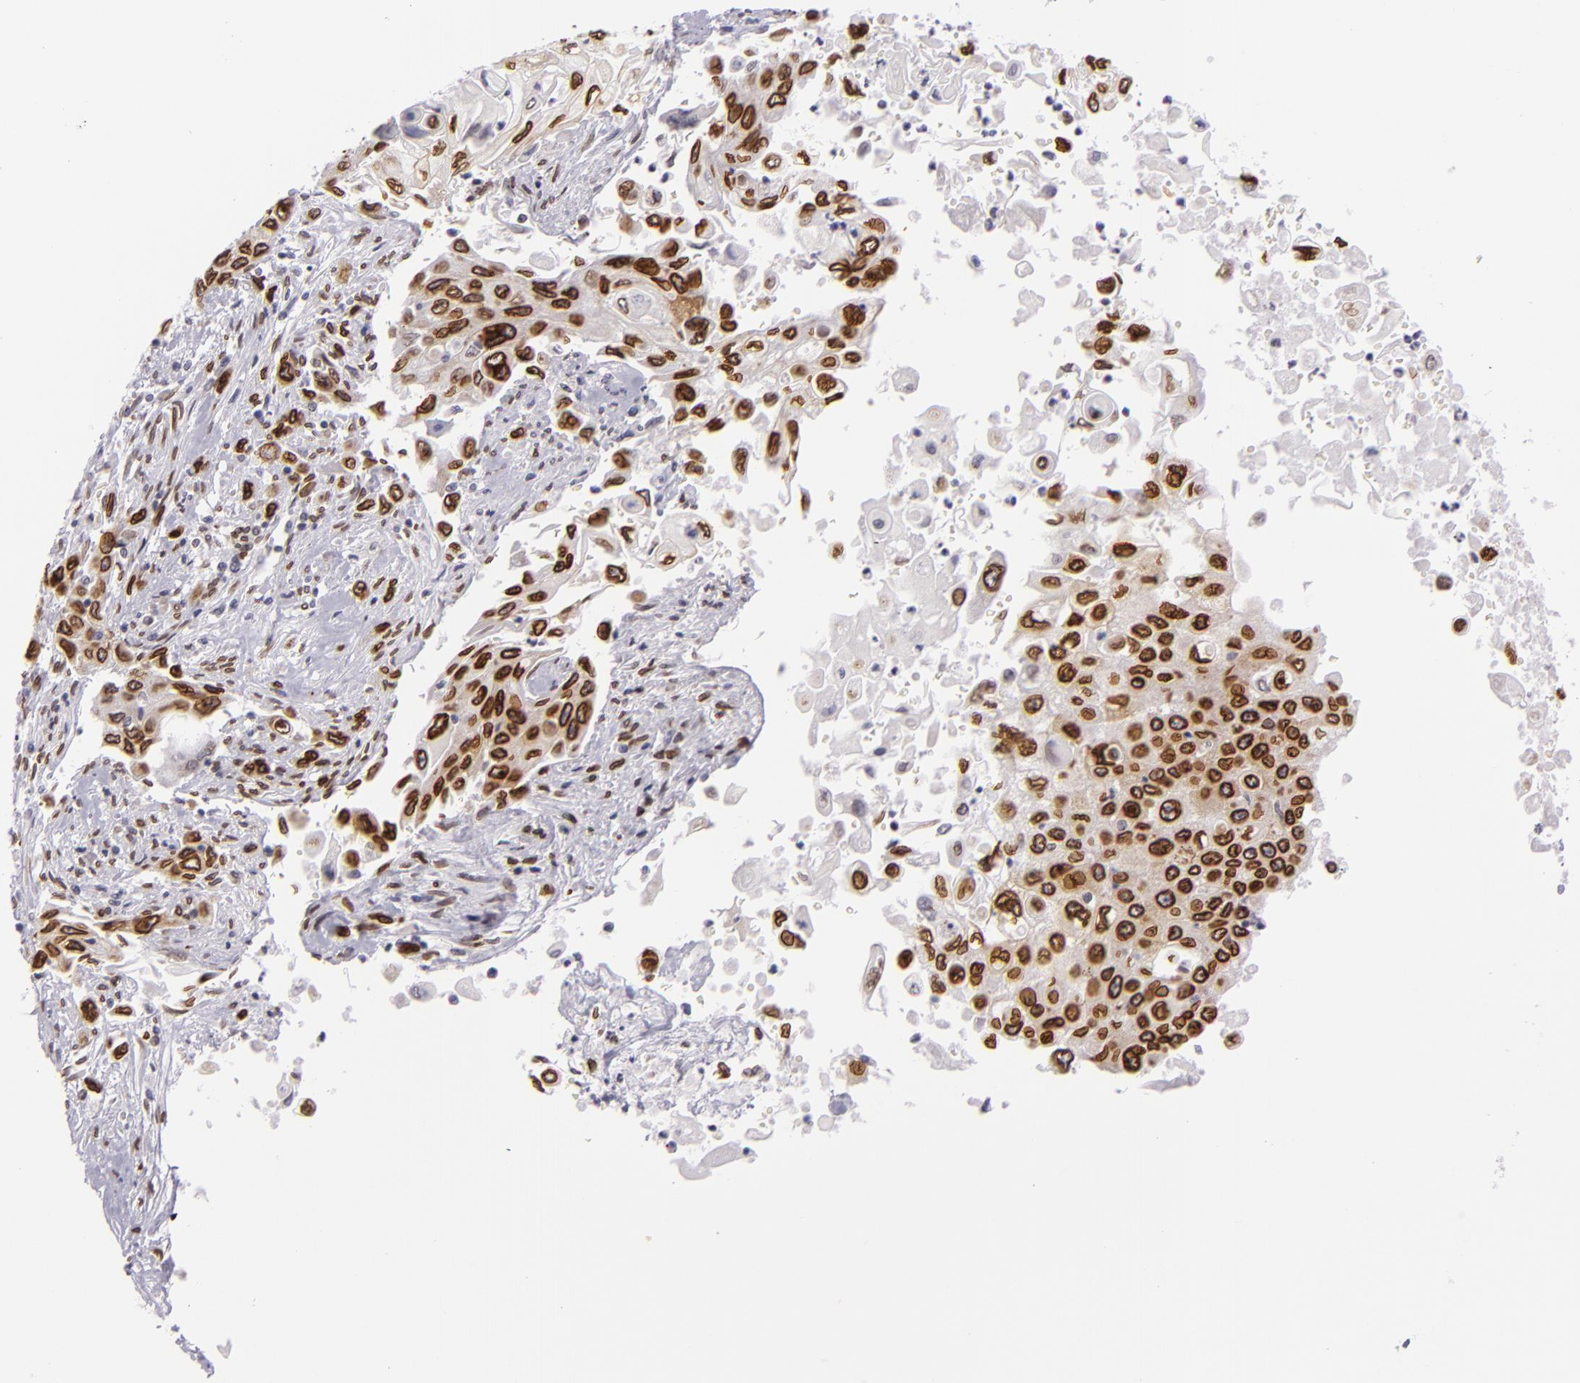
{"staining": {"intensity": "strong", "quantity": ">75%", "location": "nuclear"}, "tissue": "pancreatic cancer", "cell_type": "Tumor cells", "image_type": "cancer", "snomed": [{"axis": "morphology", "description": "Adenocarcinoma, NOS"}, {"axis": "topography", "description": "Pancreas"}], "caption": "Immunohistochemical staining of pancreatic cancer displays high levels of strong nuclear protein positivity in about >75% of tumor cells. The protein is stained brown, and the nuclei are stained in blue (DAB IHC with brightfield microscopy, high magnification).", "gene": "EMD", "patient": {"sex": "male", "age": 70}}